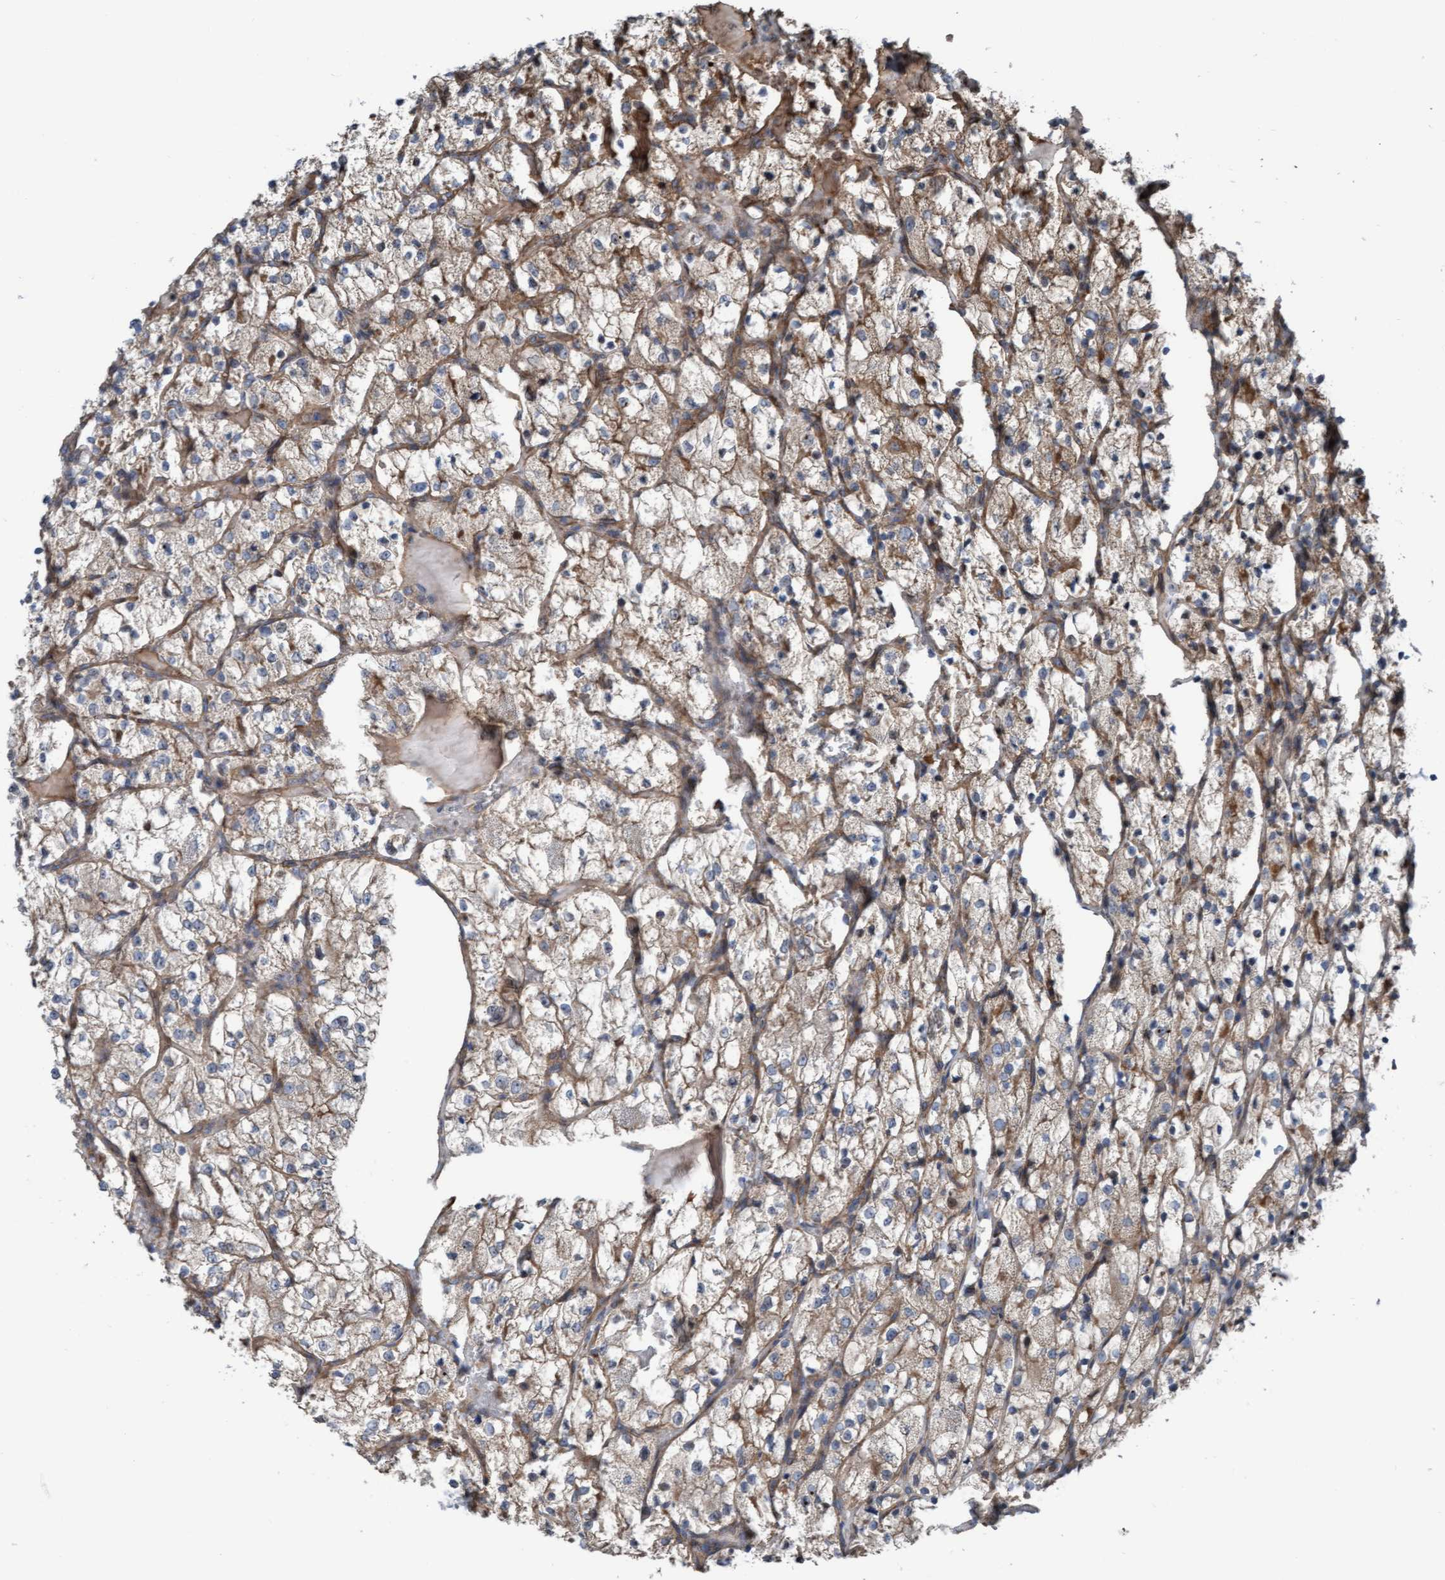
{"staining": {"intensity": "negative", "quantity": "none", "location": "none"}, "tissue": "renal cancer", "cell_type": "Tumor cells", "image_type": "cancer", "snomed": [{"axis": "morphology", "description": "Adenocarcinoma, NOS"}, {"axis": "topography", "description": "Kidney"}], "caption": "A high-resolution histopathology image shows IHC staining of renal adenocarcinoma, which exhibits no significant expression in tumor cells. (Stains: DAB (3,3'-diaminobenzidine) immunohistochemistry with hematoxylin counter stain, Microscopy: brightfield microscopy at high magnification).", "gene": "RAP1GAP2", "patient": {"sex": "female", "age": 69}}